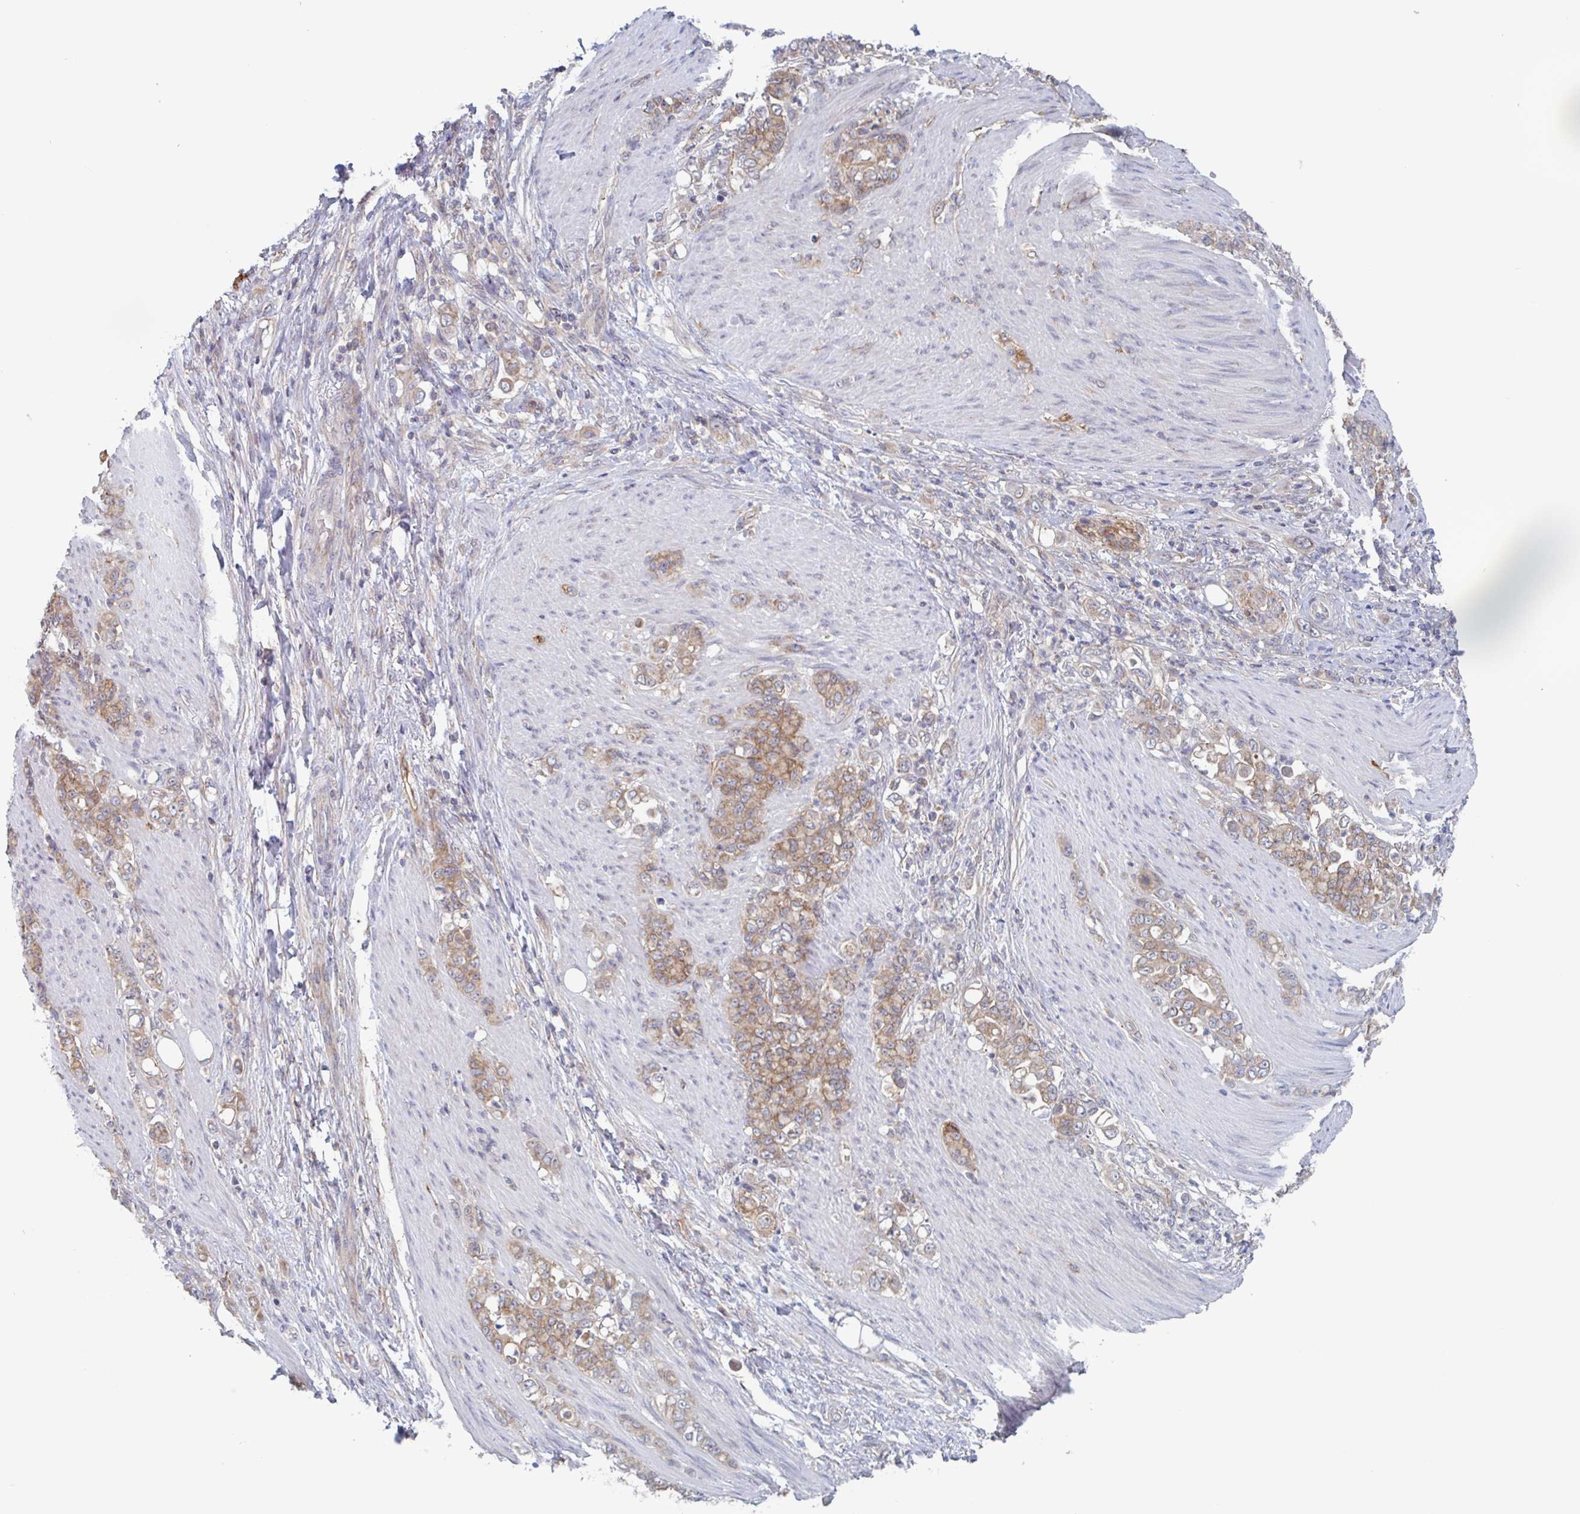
{"staining": {"intensity": "moderate", "quantity": ">75%", "location": "cytoplasmic/membranous"}, "tissue": "stomach cancer", "cell_type": "Tumor cells", "image_type": "cancer", "snomed": [{"axis": "morphology", "description": "Adenocarcinoma, NOS"}, {"axis": "topography", "description": "Stomach"}], "caption": "This photomicrograph displays stomach cancer stained with IHC to label a protein in brown. The cytoplasmic/membranous of tumor cells show moderate positivity for the protein. Nuclei are counter-stained blue.", "gene": "SURF1", "patient": {"sex": "female", "age": 79}}